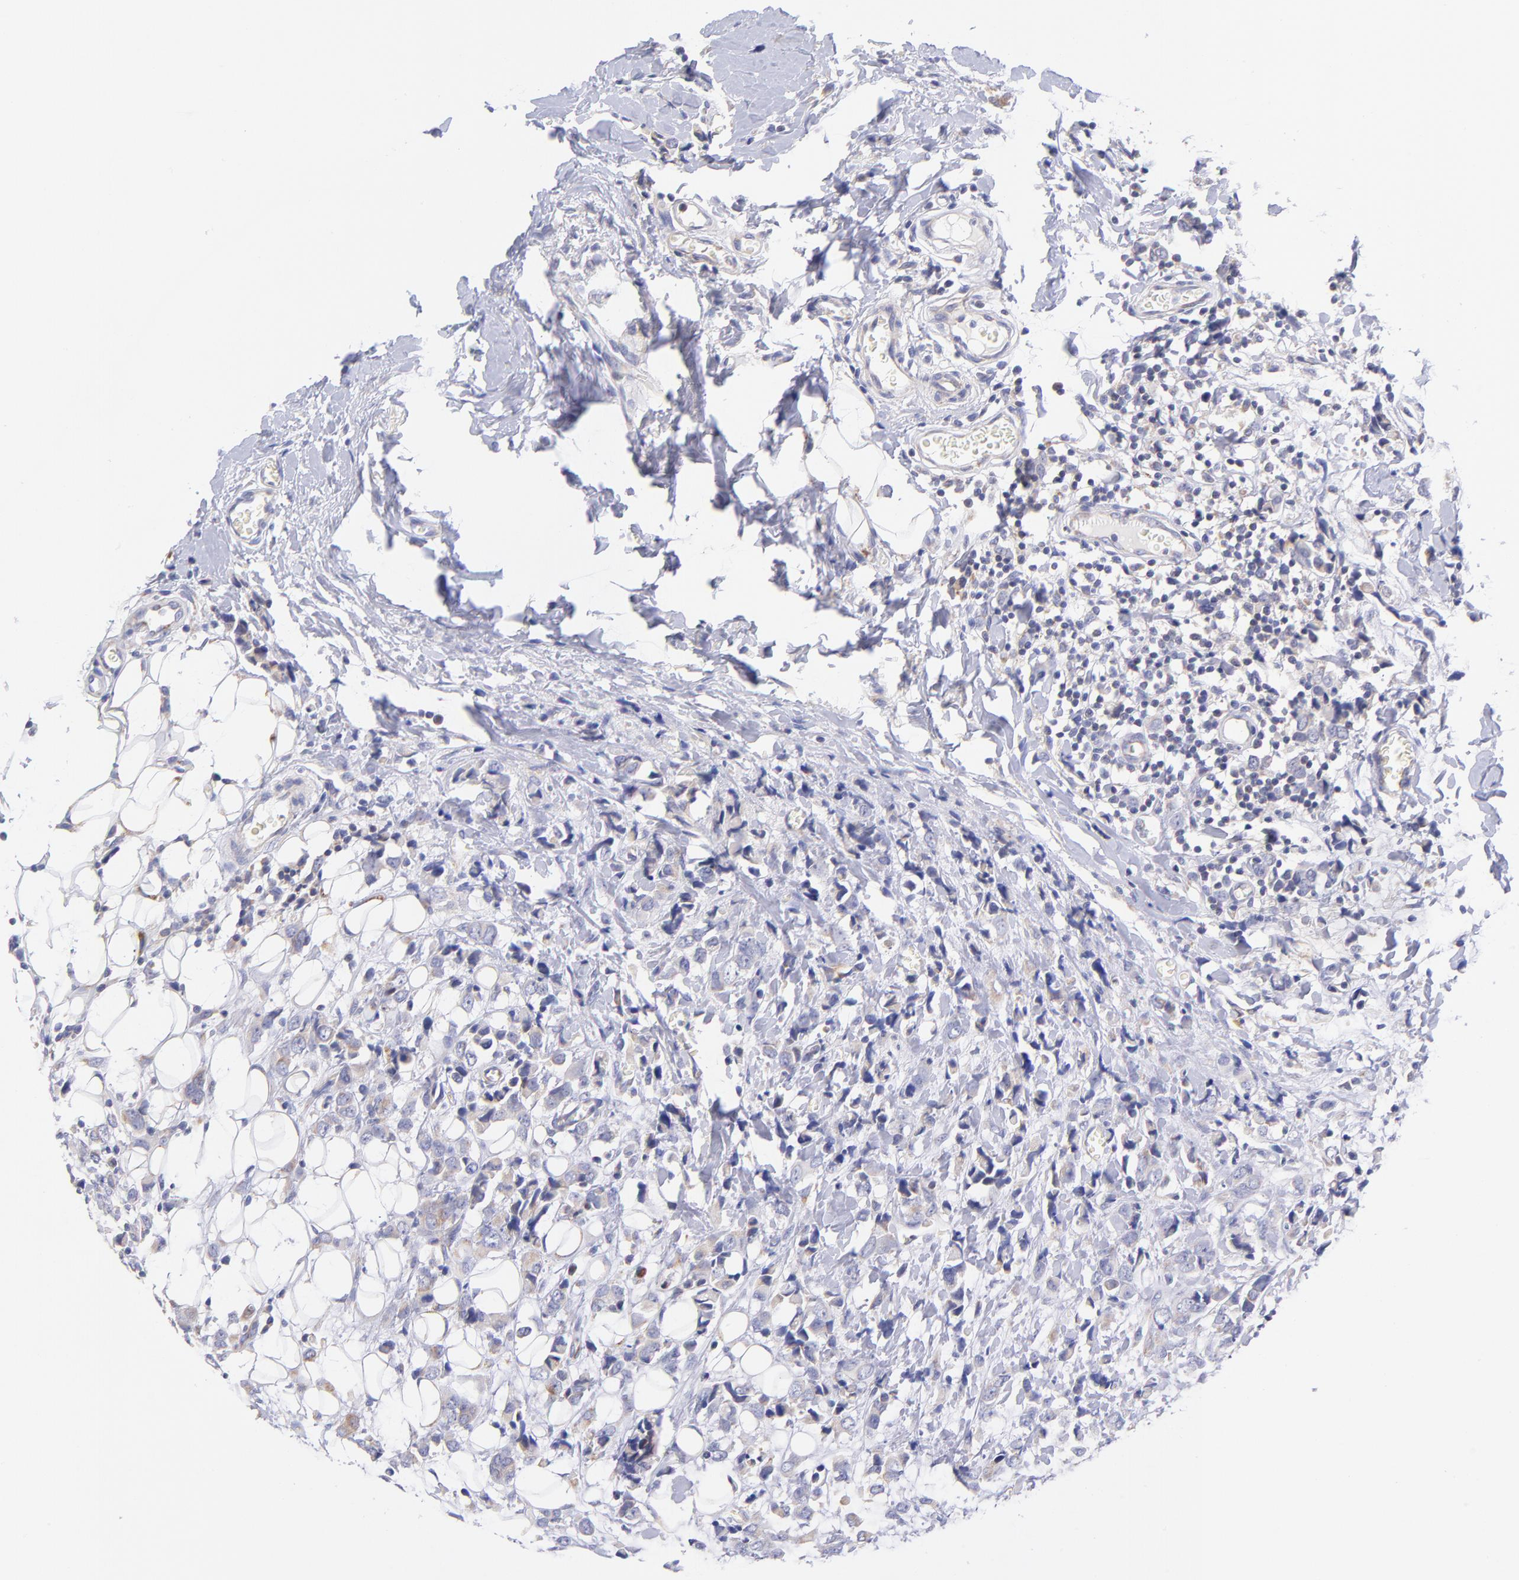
{"staining": {"intensity": "weak", "quantity": "<25%", "location": "cytoplasmic/membranous"}, "tissue": "breast cancer", "cell_type": "Tumor cells", "image_type": "cancer", "snomed": [{"axis": "morphology", "description": "Lobular carcinoma"}, {"axis": "topography", "description": "Breast"}], "caption": "Immunohistochemistry (IHC) image of lobular carcinoma (breast) stained for a protein (brown), which displays no staining in tumor cells.", "gene": "NDUFB7", "patient": {"sex": "female", "age": 57}}